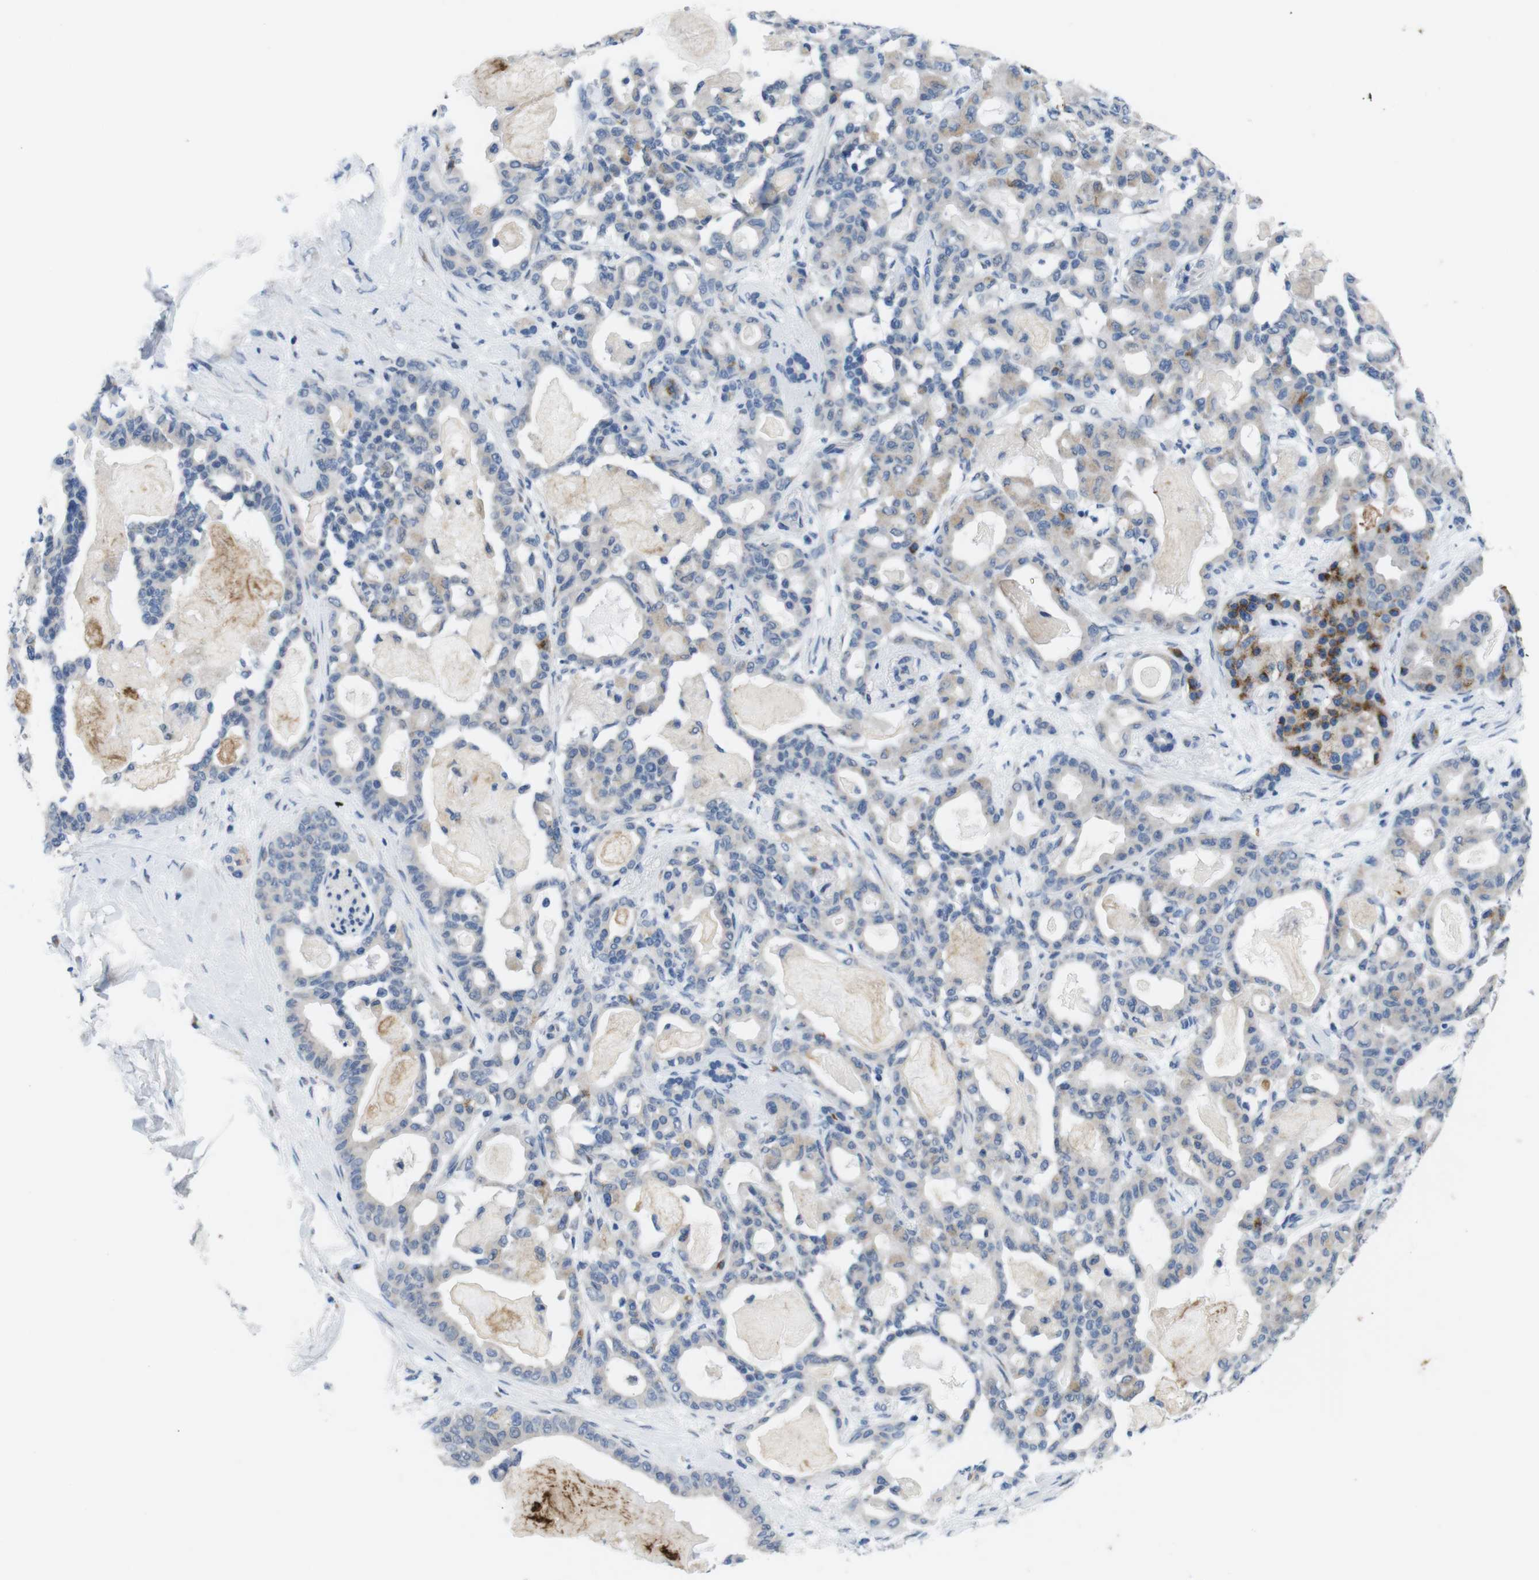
{"staining": {"intensity": "moderate", "quantity": "<25%", "location": "cytoplasmic/membranous"}, "tissue": "pancreatic cancer", "cell_type": "Tumor cells", "image_type": "cancer", "snomed": [{"axis": "morphology", "description": "Adenocarcinoma, NOS"}, {"axis": "topography", "description": "Pancreas"}], "caption": "High-magnification brightfield microscopy of adenocarcinoma (pancreatic) stained with DAB (brown) and counterstained with hematoxylin (blue). tumor cells exhibit moderate cytoplasmic/membranous positivity is present in about<25% of cells. The staining was performed using DAB to visualize the protein expression in brown, while the nuclei were stained in blue with hematoxylin (Magnification: 20x).", "gene": "GOLGA2", "patient": {"sex": "male", "age": 63}}